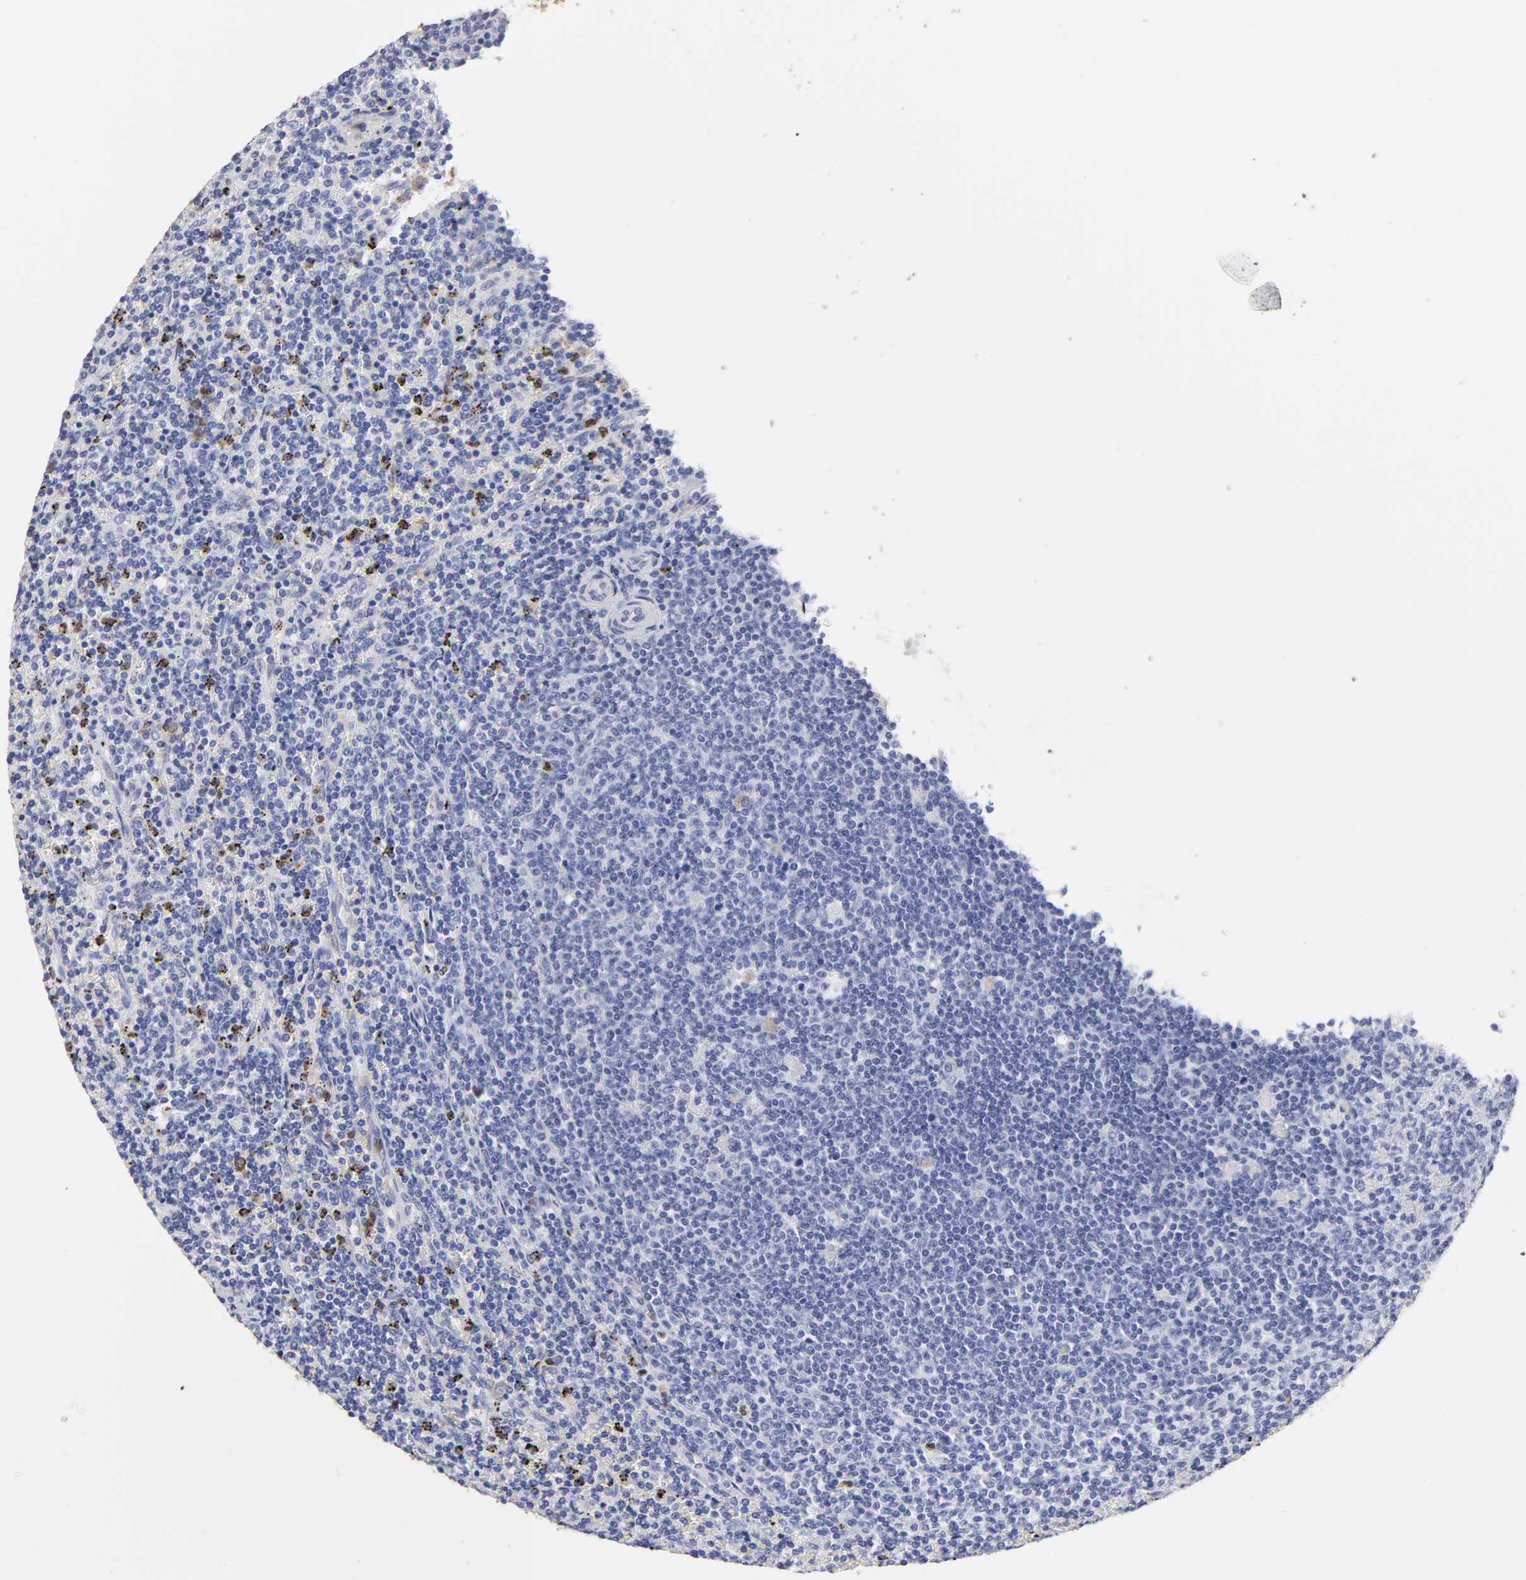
{"staining": {"intensity": "negative", "quantity": "none", "location": "none"}, "tissue": "lymphoma", "cell_type": "Tumor cells", "image_type": "cancer", "snomed": [{"axis": "morphology", "description": "Malignant lymphoma, non-Hodgkin's type, Low grade"}, {"axis": "topography", "description": "Spleen"}], "caption": "Tumor cells show no significant protein staining in malignant lymphoma, non-Hodgkin's type (low-grade).", "gene": "SMARCA1", "patient": {"sex": "female", "age": 50}}